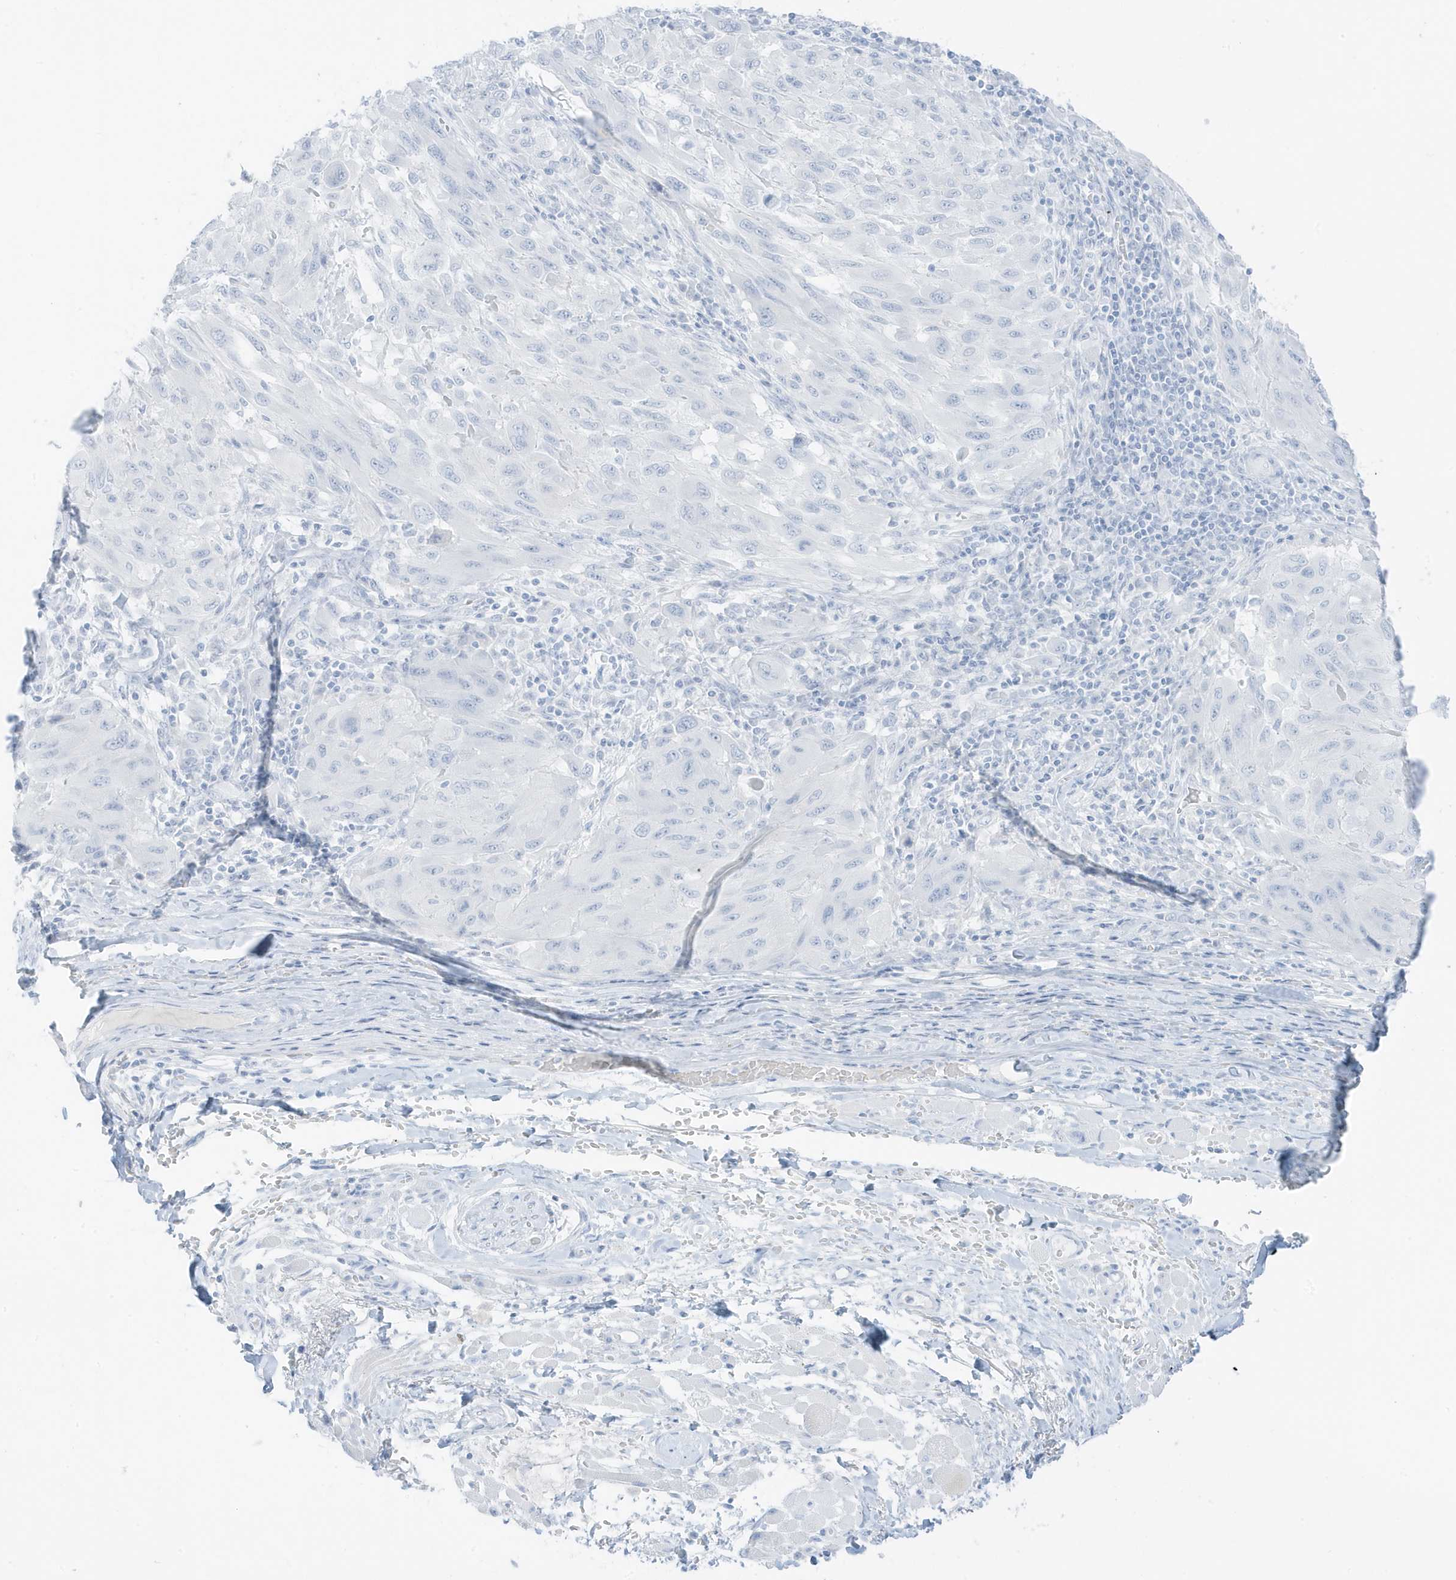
{"staining": {"intensity": "negative", "quantity": "none", "location": "none"}, "tissue": "melanoma", "cell_type": "Tumor cells", "image_type": "cancer", "snomed": [{"axis": "morphology", "description": "Malignant melanoma, NOS"}, {"axis": "topography", "description": "Skin"}], "caption": "Protein analysis of melanoma reveals no significant staining in tumor cells.", "gene": "SLC22A13", "patient": {"sex": "female", "age": 91}}